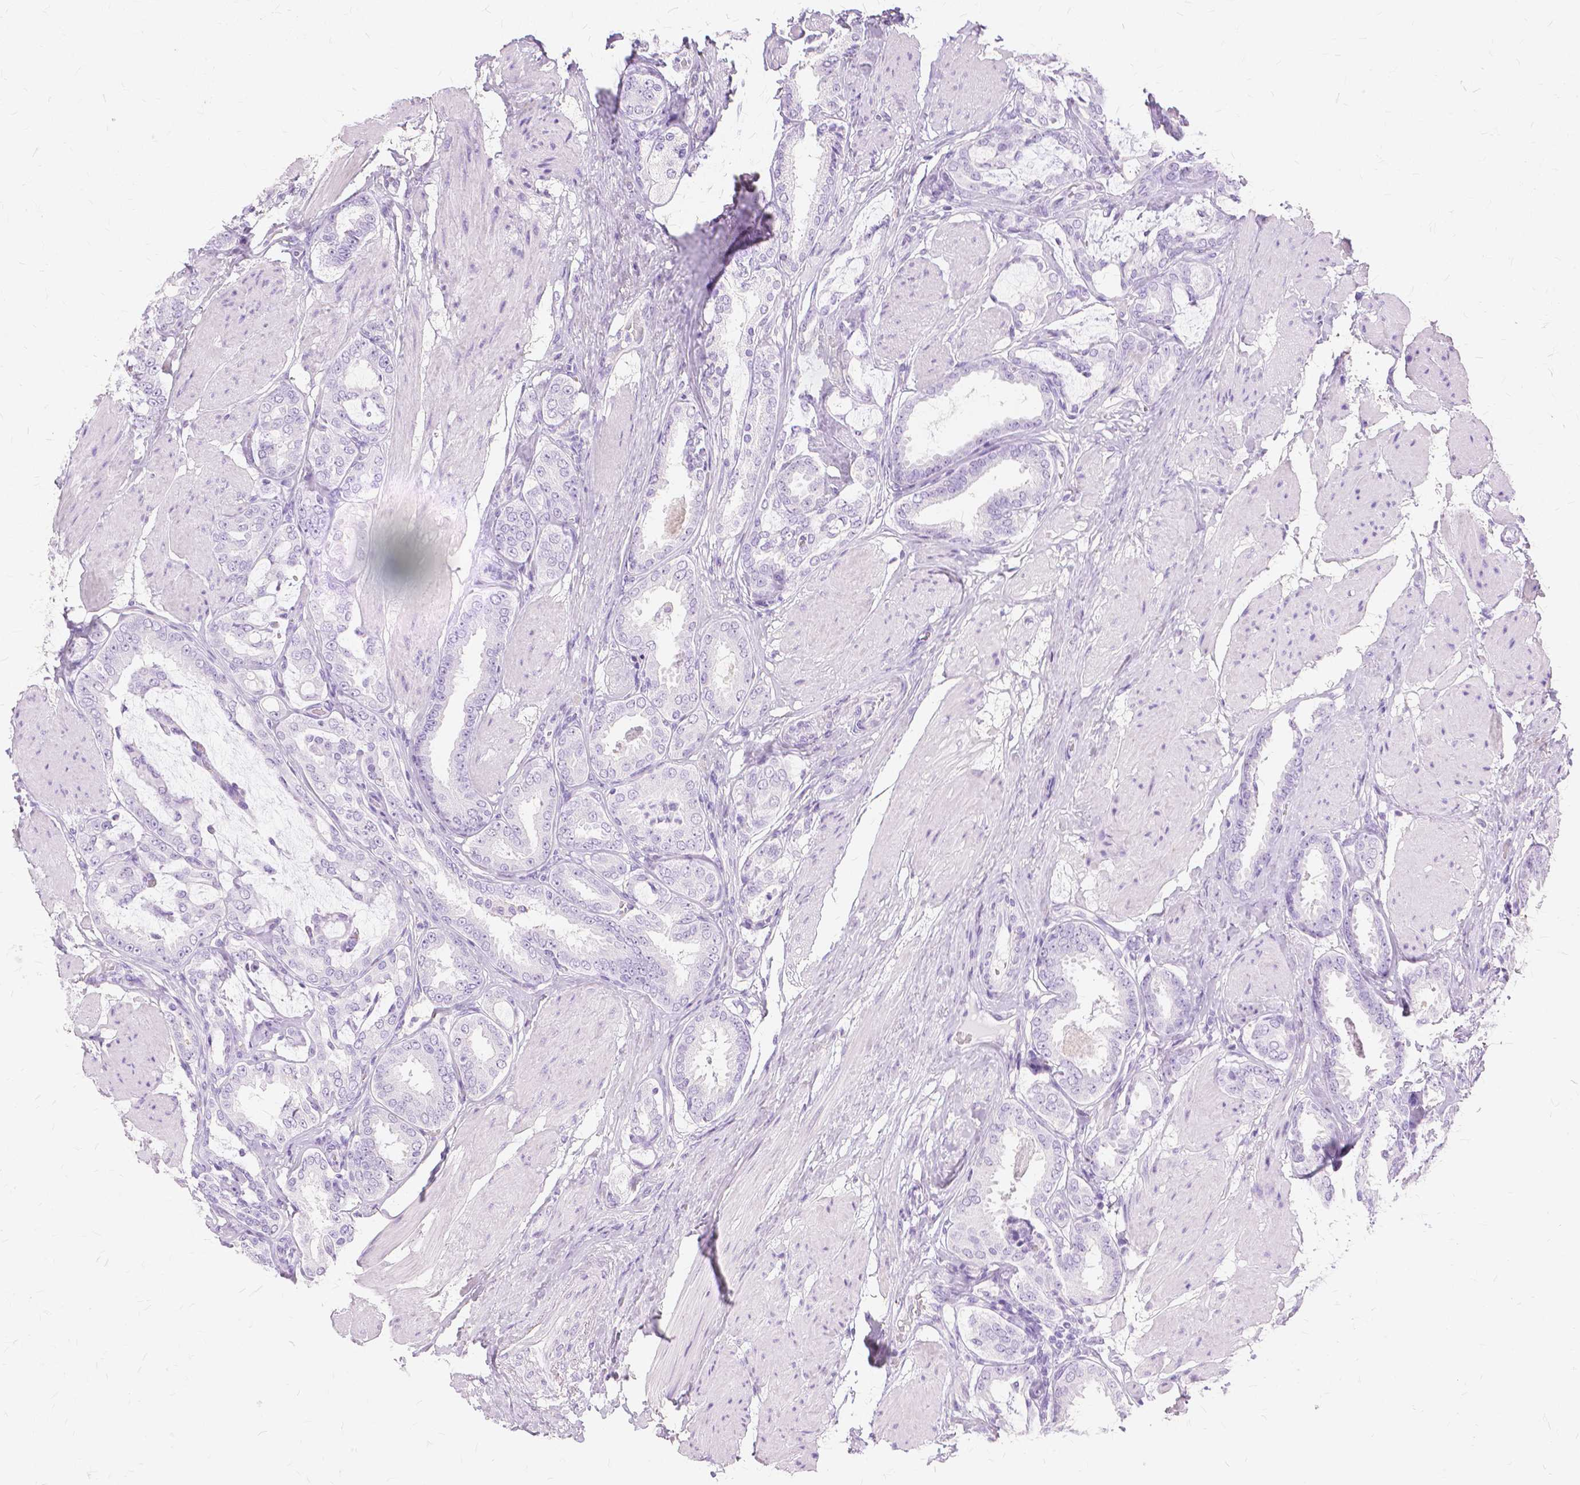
{"staining": {"intensity": "negative", "quantity": "none", "location": "none"}, "tissue": "prostate cancer", "cell_type": "Tumor cells", "image_type": "cancer", "snomed": [{"axis": "morphology", "description": "Adenocarcinoma, High grade"}, {"axis": "topography", "description": "Prostate"}], "caption": "Immunohistochemical staining of human prostate adenocarcinoma (high-grade) shows no significant staining in tumor cells. Nuclei are stained in blue.", "gene": "TGM1", "patient": {"sex": "male", "age": 63}}